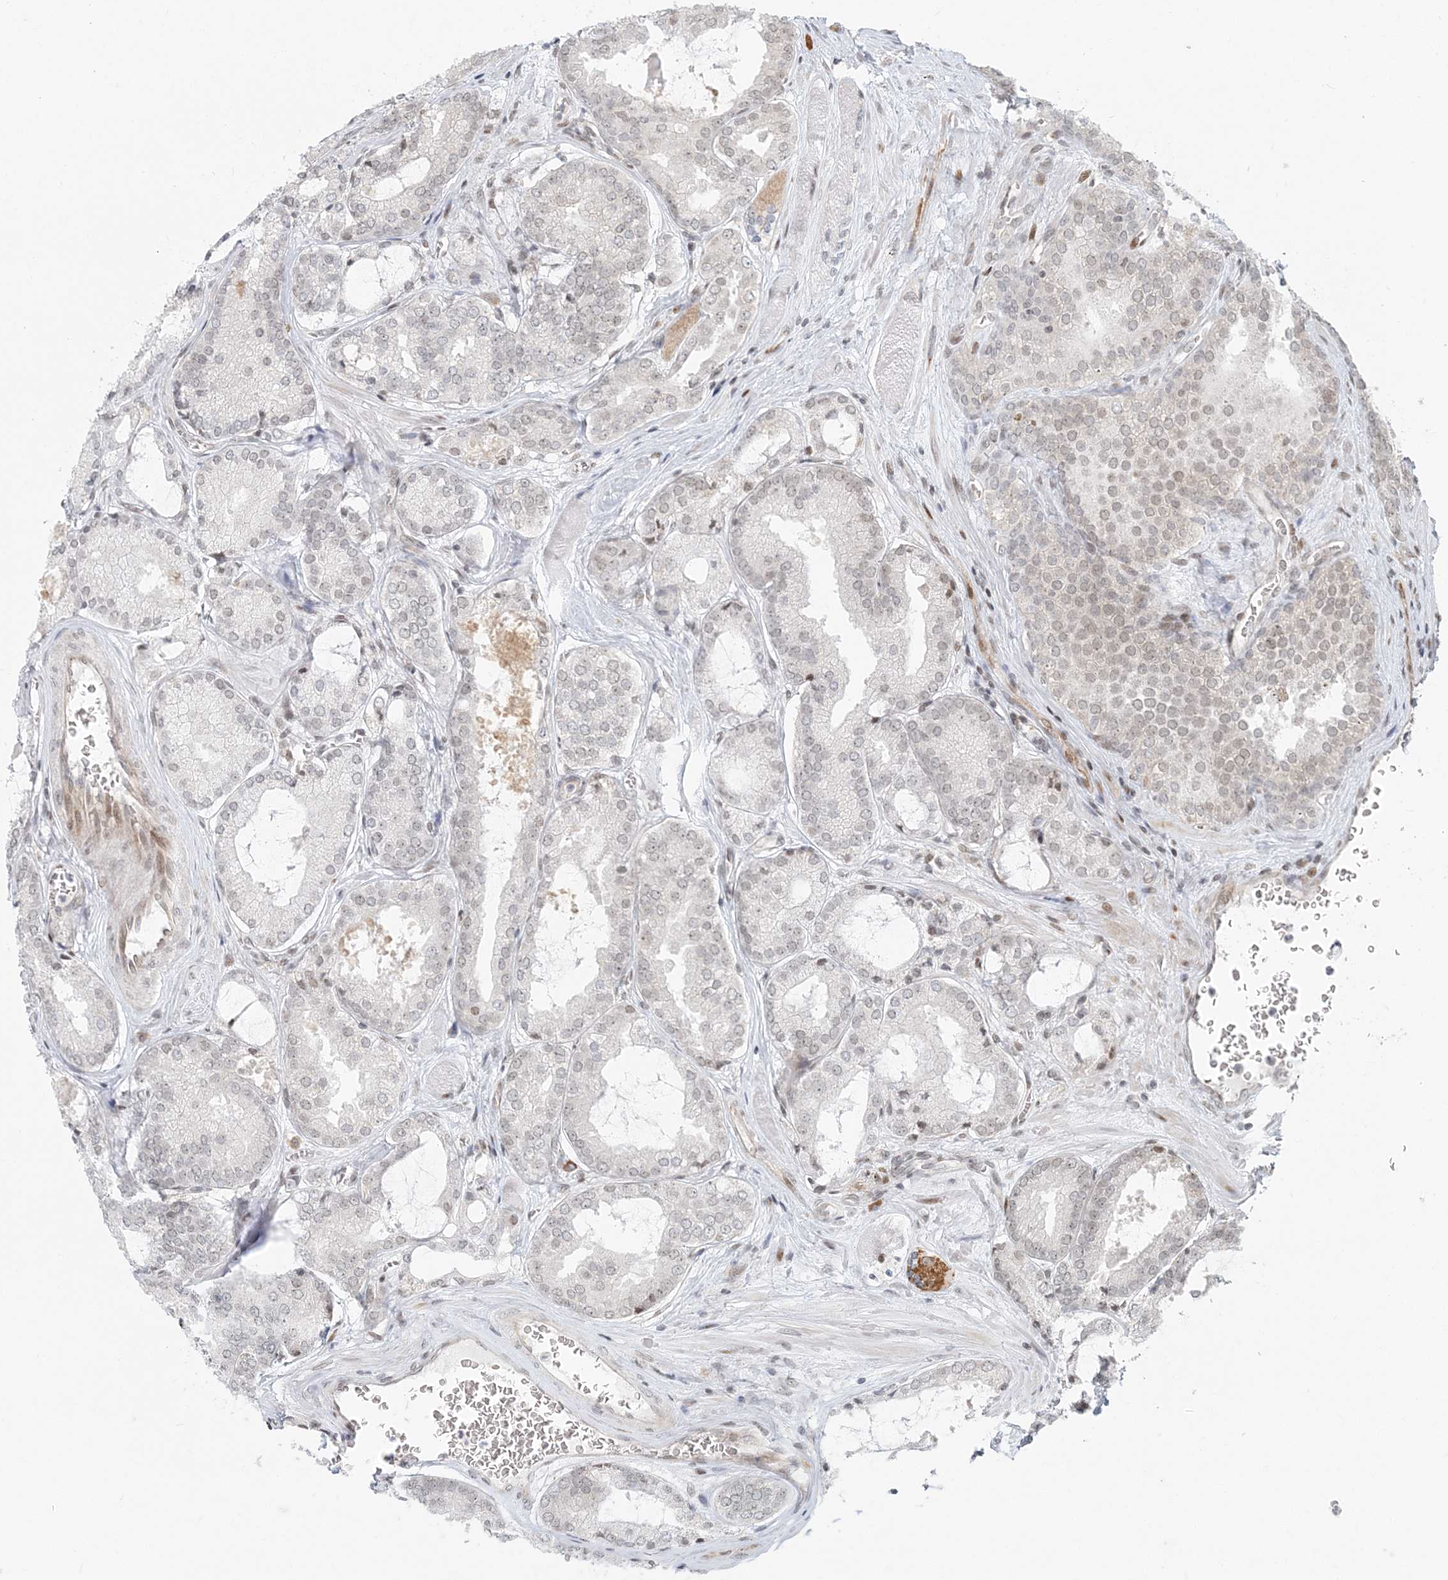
{"staining": {"intensity": "weak", "quantity": "25%-75%", "location": "nuclear"}, "tissue": "prostate cancer", "cell_type": "Tumor cells", "image_type": "cancer", "snomed": [{"axis": "morphology", "description": "Adenocarcinoma, Low grade"}, {"axis": "topography", "description": "Prostate"}], "caption": "Protein expression analysis of human prostate adenocarcinoma (low-grade) reveals weak nuclear expression in approximately 25%-75% of tumor cells. The protein is shown in brown color, while the nuclei are stained blue.", "gene": "BAZ1B", "patient": {"sex": "male", "age": 67}}